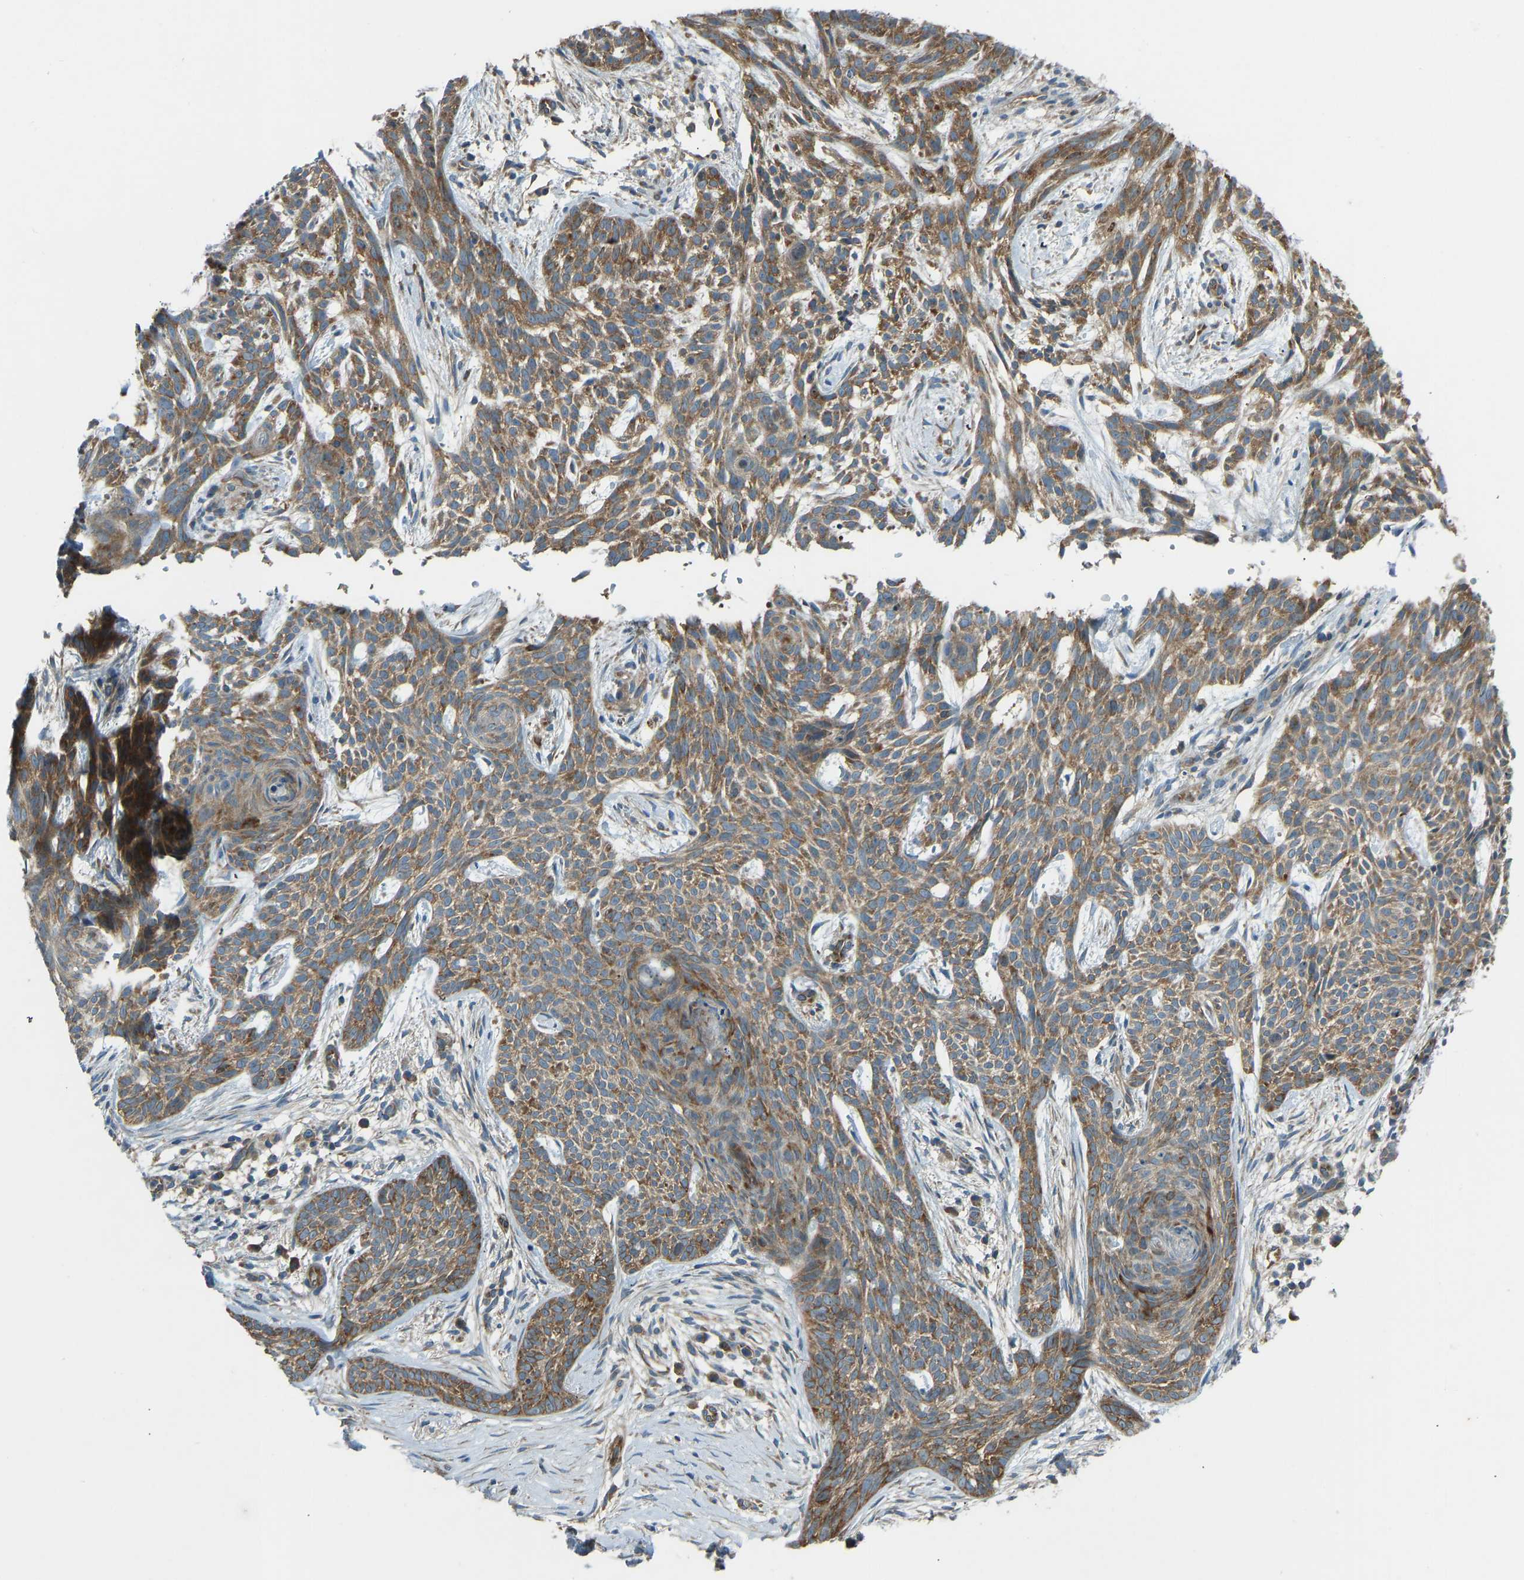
{"staining": {"intensity": "moderate", "quantity": ">75%", "location": "cytoplasmic/membranous"}, "tissue": "skin cancer", "cell_type": "Tumor cells", "image_type": "cancer", "snomed": [{"axis": "morphology", "description": "Basal cell carcinoma"}, {"axis": "topography", "description": "Skin"}], "caption": "Immunohistochemistry (IHC) of human skin basal cell carcinoma displays medium levels of moderate cytoplasmic/membranous staining in about >75% of tumor cells.", "gene": "STAU2", "patient": {"sex": "female", "age": 59}}